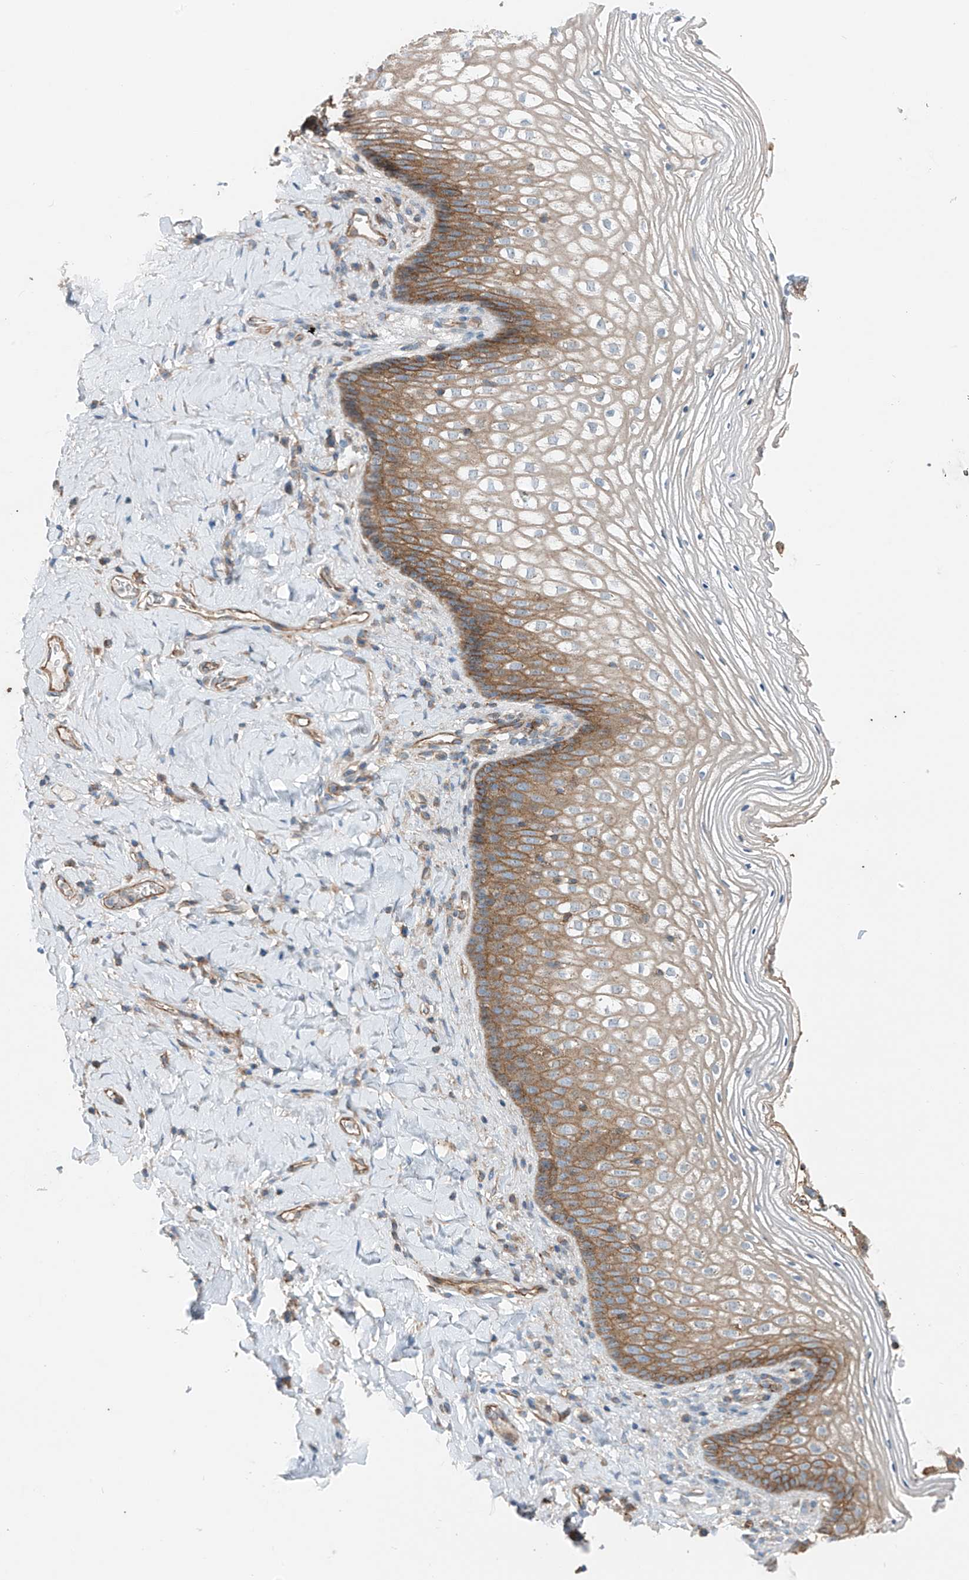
{"staining": {"intensity": "moderate", "quantity": "25%-75%", "location": "cytoplasmic/membranous"}, "tissue": "vagina", "cell_type": "Squamous epithelial cells", "image_type": "normal", "snomed": [{"axis": "morphology", "description": "Normal tissue, NOS"}, {"axis": "topography", "description": "Vagina"}], "caption": "Protein staining demonstrates moderate cytoplasmic/membranous positivity in about 25%-75% of squamous epithelial cells in normal vagina. (brown staining indicates protein expression, while blue staining denotes nuclei).", "gene": "SLC1A5", "patient": {"sex": "female", "age": 60}}